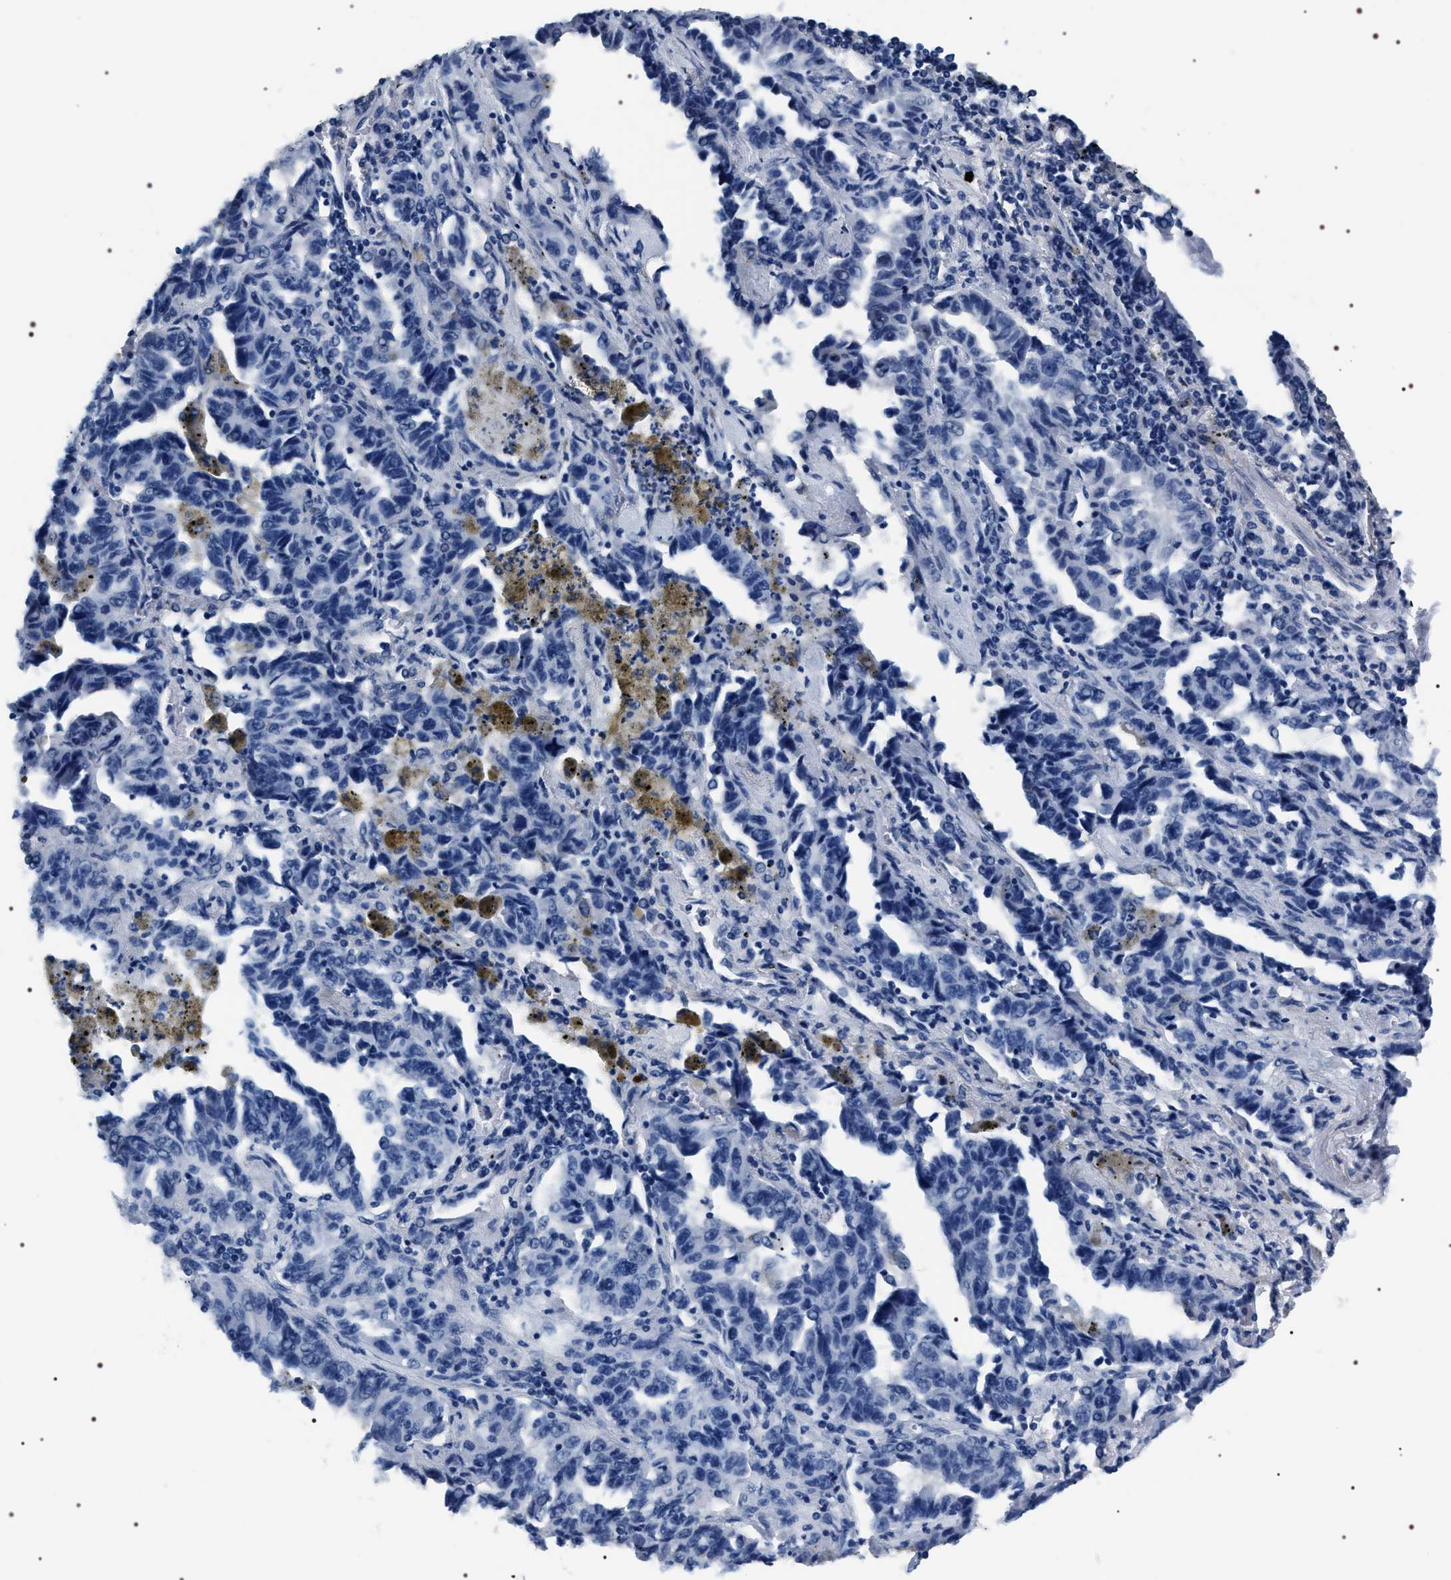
{"staining": {"intensity": "negative", "quantity": "none", "location": "none"}, "tissue": "lung cancer", "cell_type": "Tumor cells", "image_type": "cancer", "snomed": [{"axis": "morphology", "description": "Adenocarcinoma, NOS"}, {"axis": "topography", "description": "Lung"}], "caption": "Tumor cells are negative for brown protein staining in lung cancer (adenocarcinoma).", "gene": "ADH4", "patient": {"sex": "female", "age": 51}}